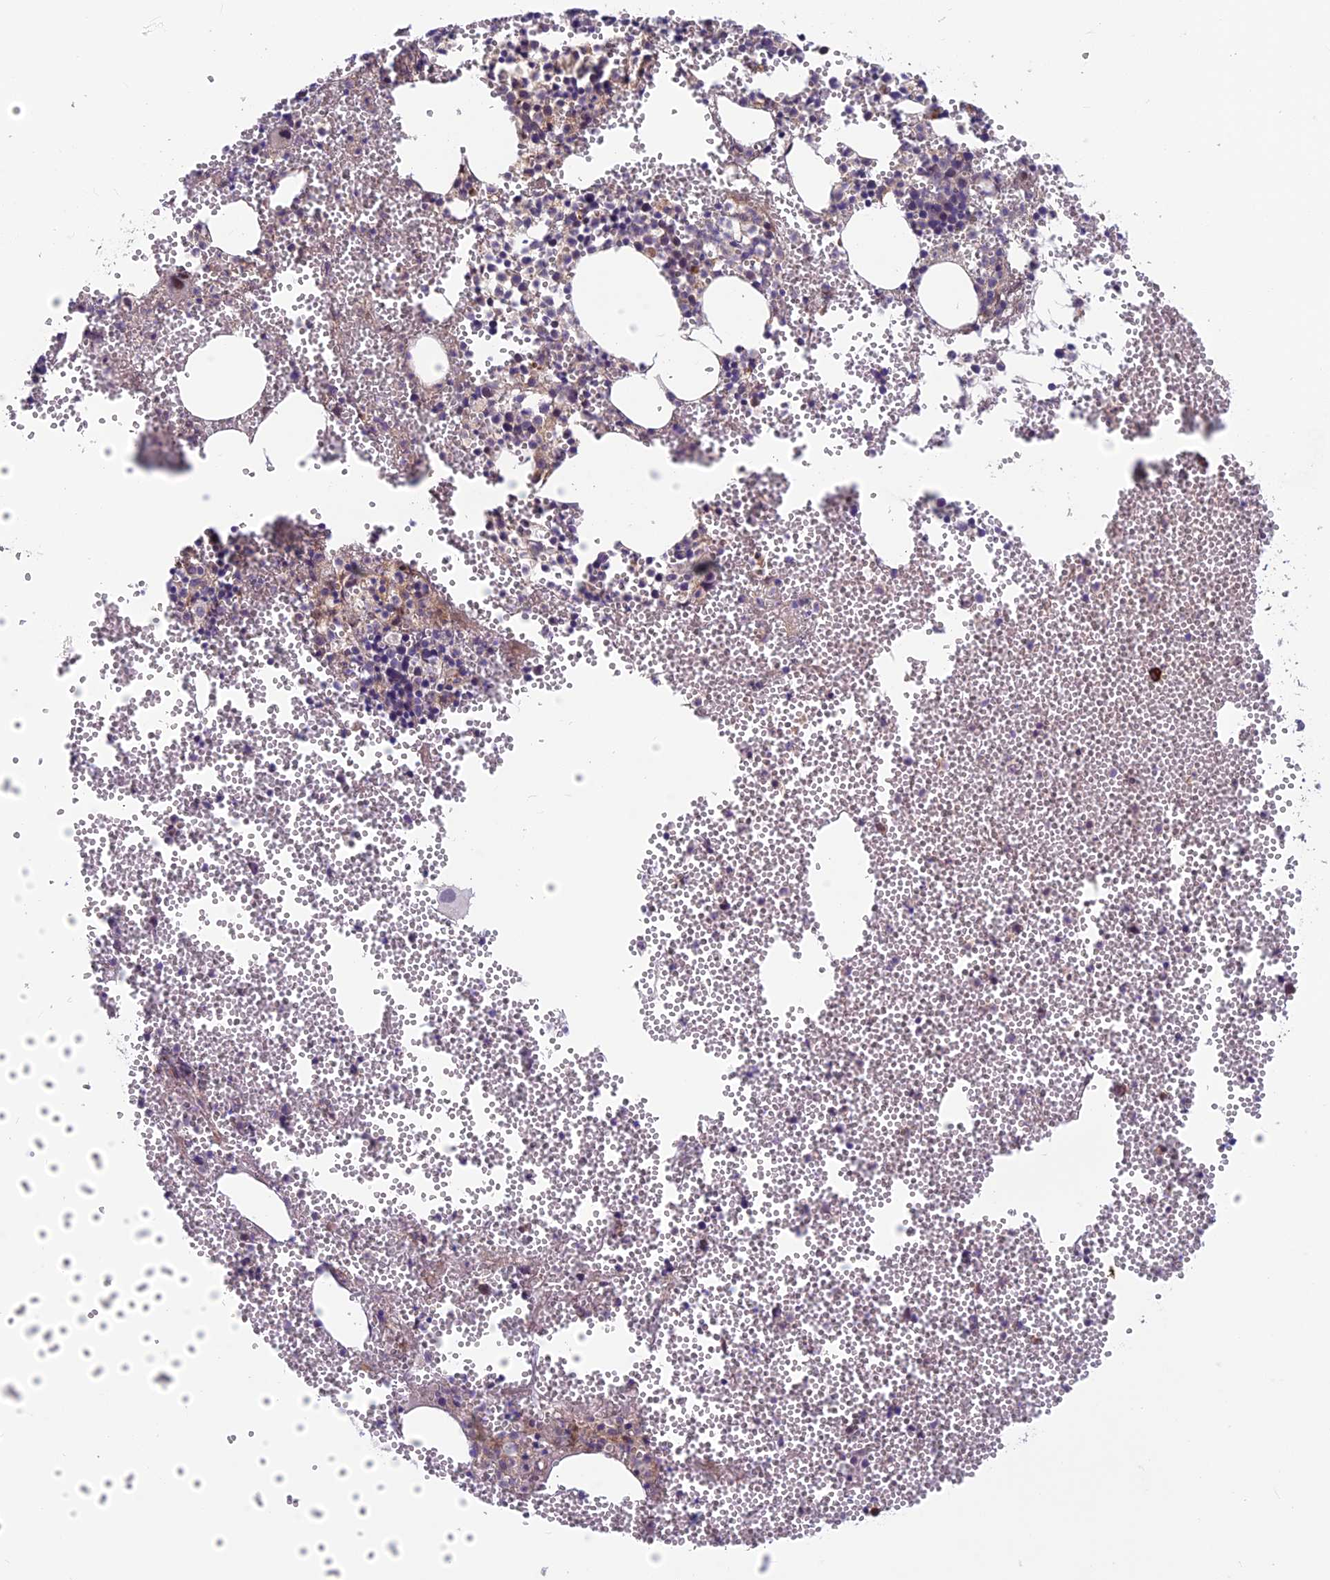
{"staining": {"intensity": "moderate", "quantity": "25%-75%", "location": "cytoplasmic/membranous"}, "tissue": "bone marrow", "cell_type": "Hematopoietic cells", "image_type": "normal", "snomed": [{"axis": "morphology", "description": "Normal tissue, NOS"}, {"axis": "topography", "description": "Bone marrow"}], "caption": "This is an image of immunohistochemistry staining of benign bone marrow, which shows moderate positivity in the cytoplasmic/membranous of hematopoietic cells.", "gene": "CCDC15", "patient": {"sex": "female", "age": 77}}